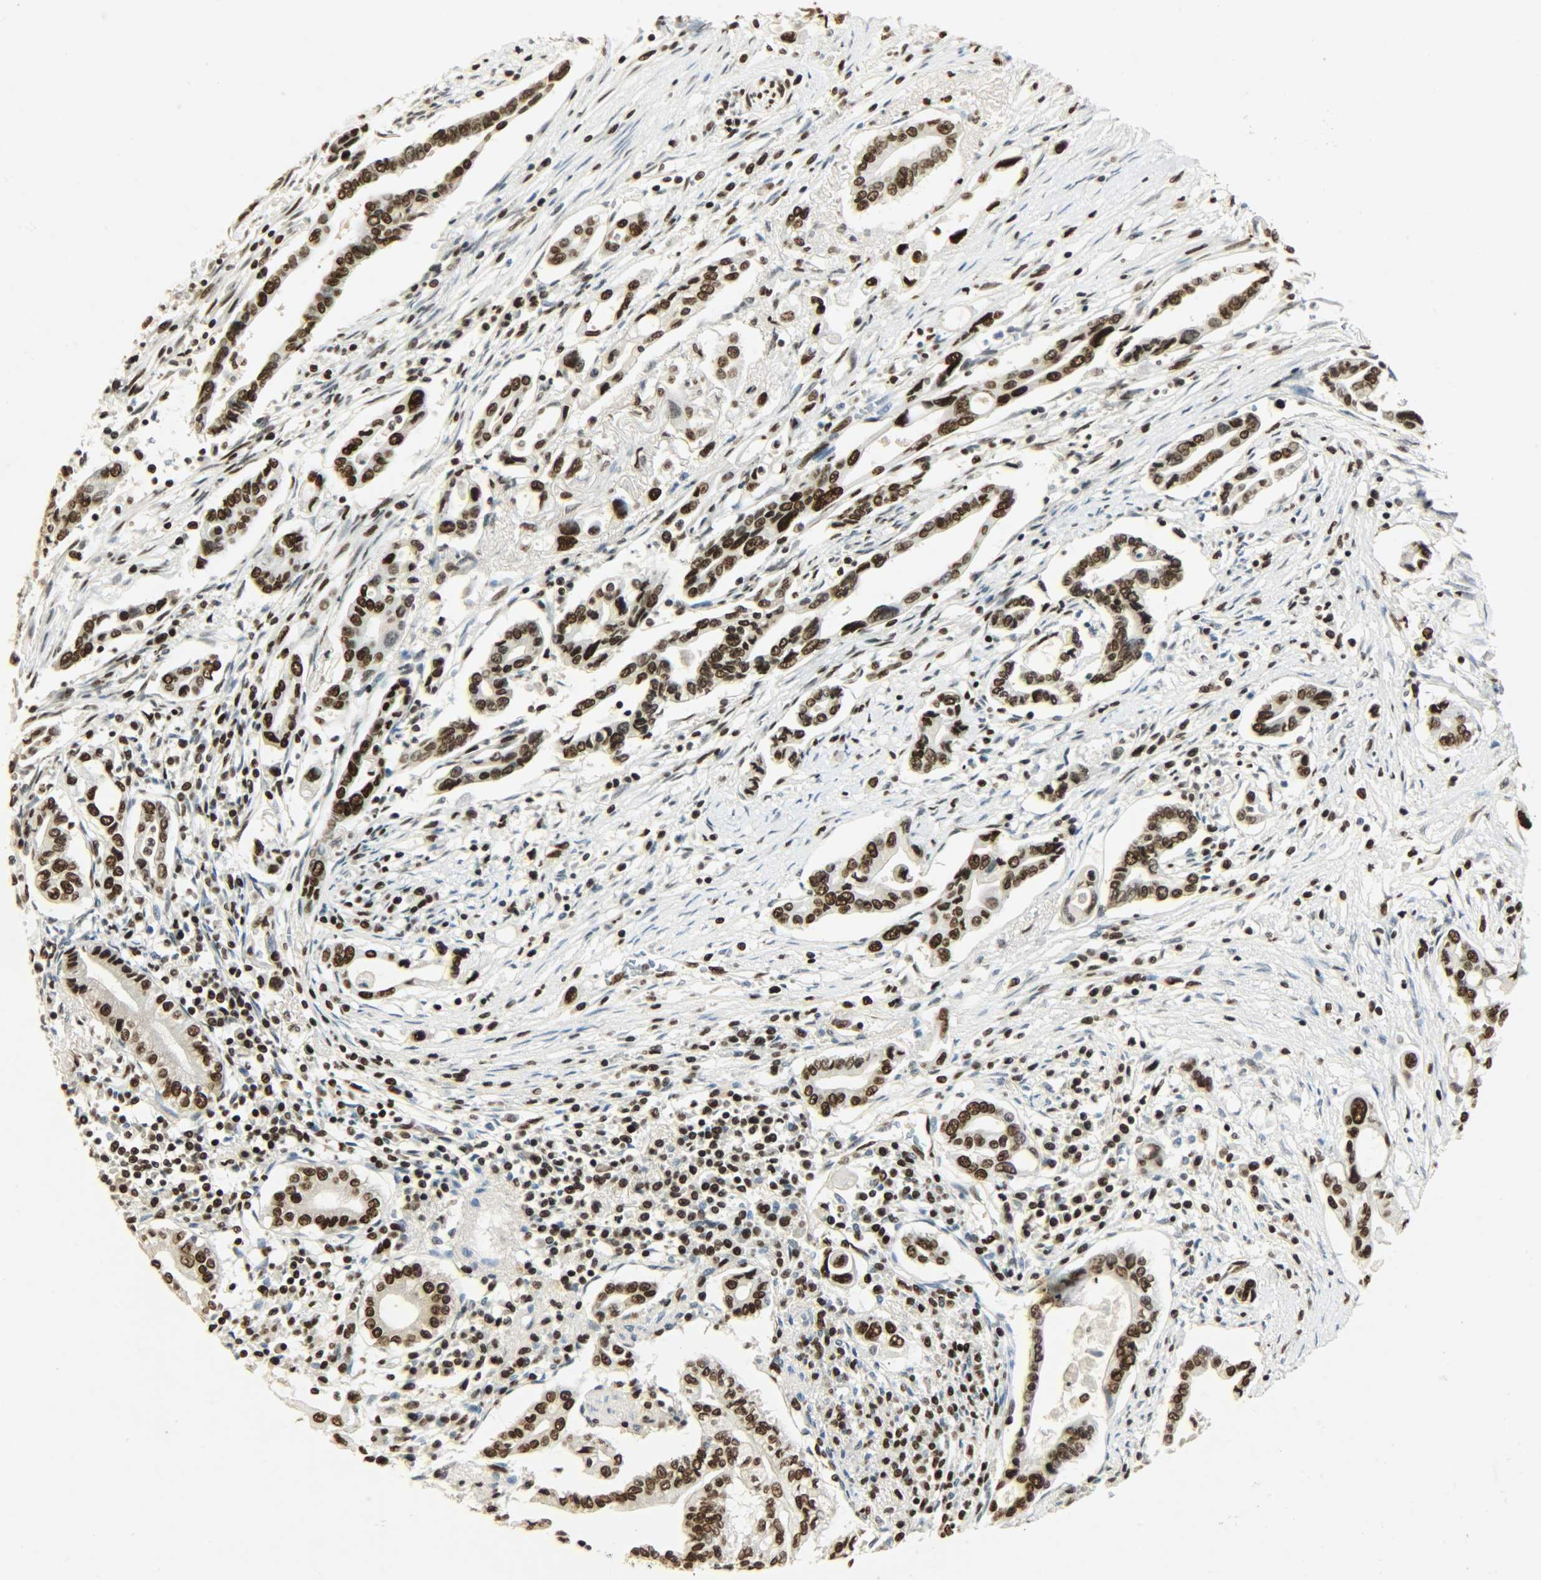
{"staining": {"intensity": "strong", "quantity": ">75%", "location": "nuclear"}, "tissue": "pancreatic cancer", "cell_type": "Tumor cells", "image_type": "cancer", "snomed": [{"axis": "morphology", "description": "Adenocarcinoma, NOS"}, {"axis": "topography", "description": "Pancreas"}], "caption": "IHC staining of pancreatic cancer, which displays high levels of strong nuclear positivity in about >75% of tumor cells indicating strong nuclear protein positivity. The staining was performed using DAB (brown) for protein detection and nuclei were counterstained in hematoxylin (blue).", "gene": "KHDRBS1", "patient": {"sex": "female", "age": 57}}